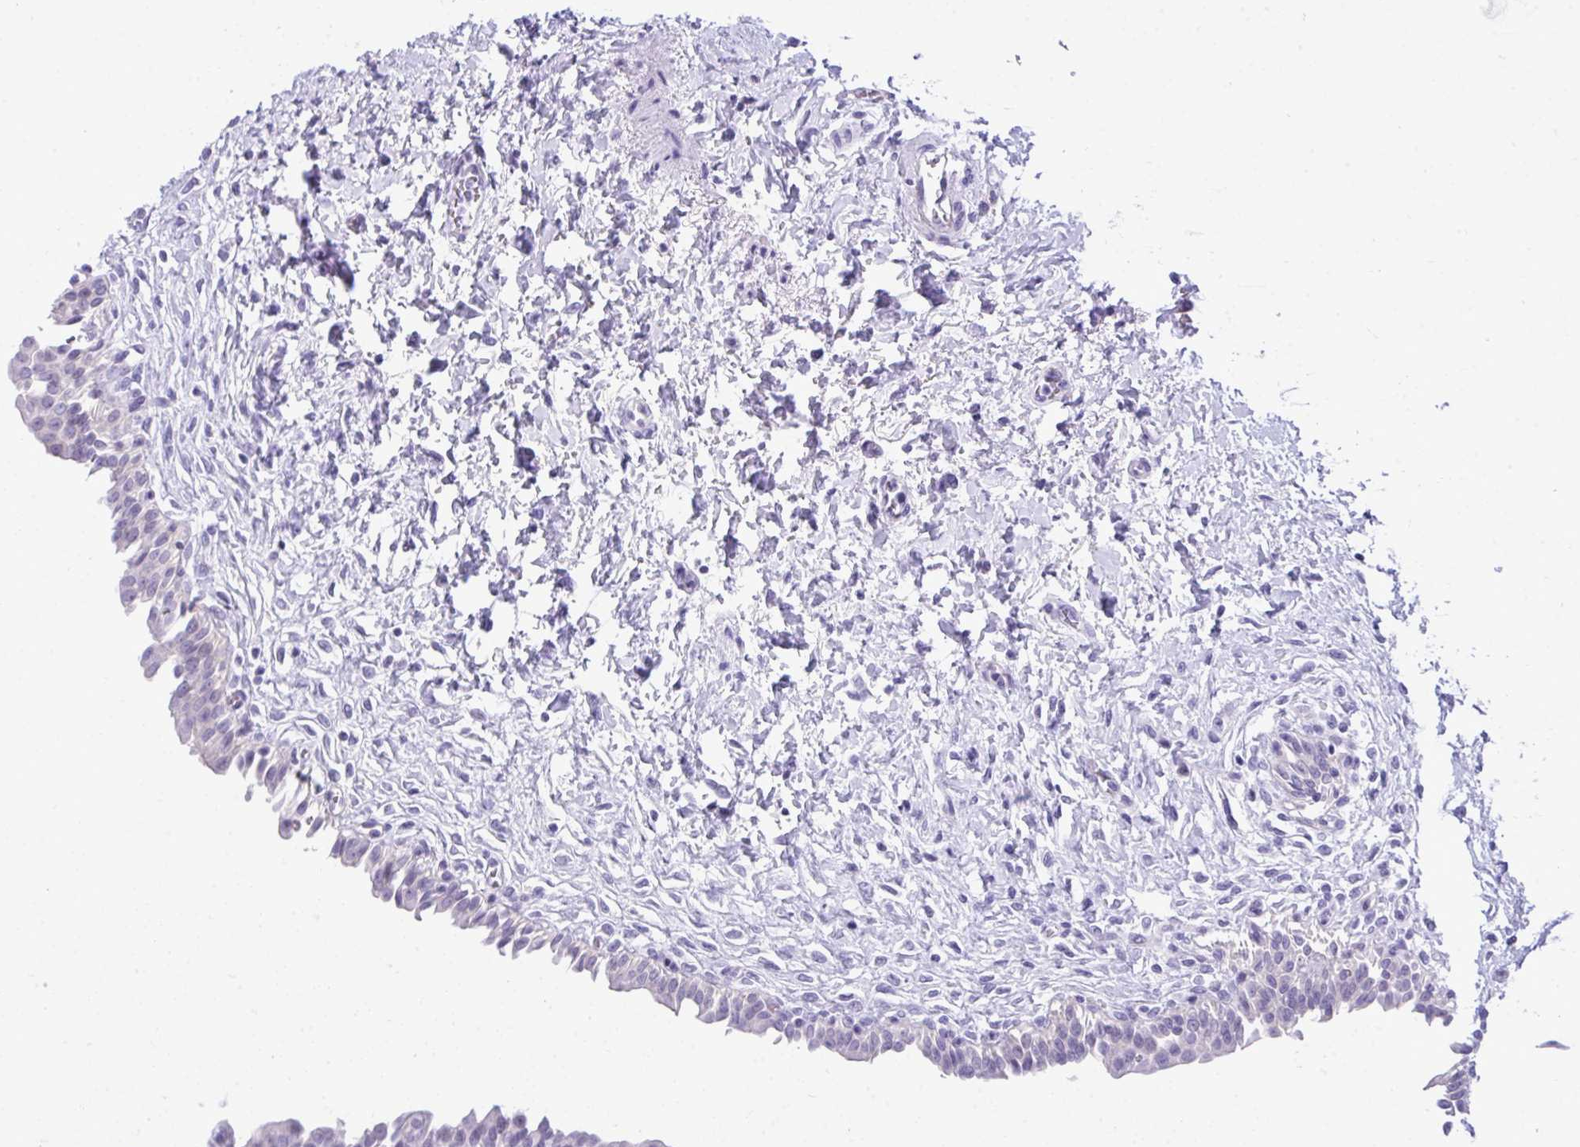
{"staining": {"intensity": "negative", "quantity": "none", "location": "none"}, "tissue": "urinary bladder", "cell_type": "Urothelial cells", "image_type": "normal", "snomed": [{"axis": "morphology", "description": "Normal tissue, NOS"}, {"axis": "topography", "description": "Urinary bladder"}], "caption": "DAB immunohistochemical staining of normal urinary bladder demonstrates no significant expression in urothelial cells. Brightfield microscopy of IHC stained with DAB (brown) and hematoxylin (blue), captured at high magnification.", "gene": "PRM2", "patient": {"sex": "male", "age": 37}}